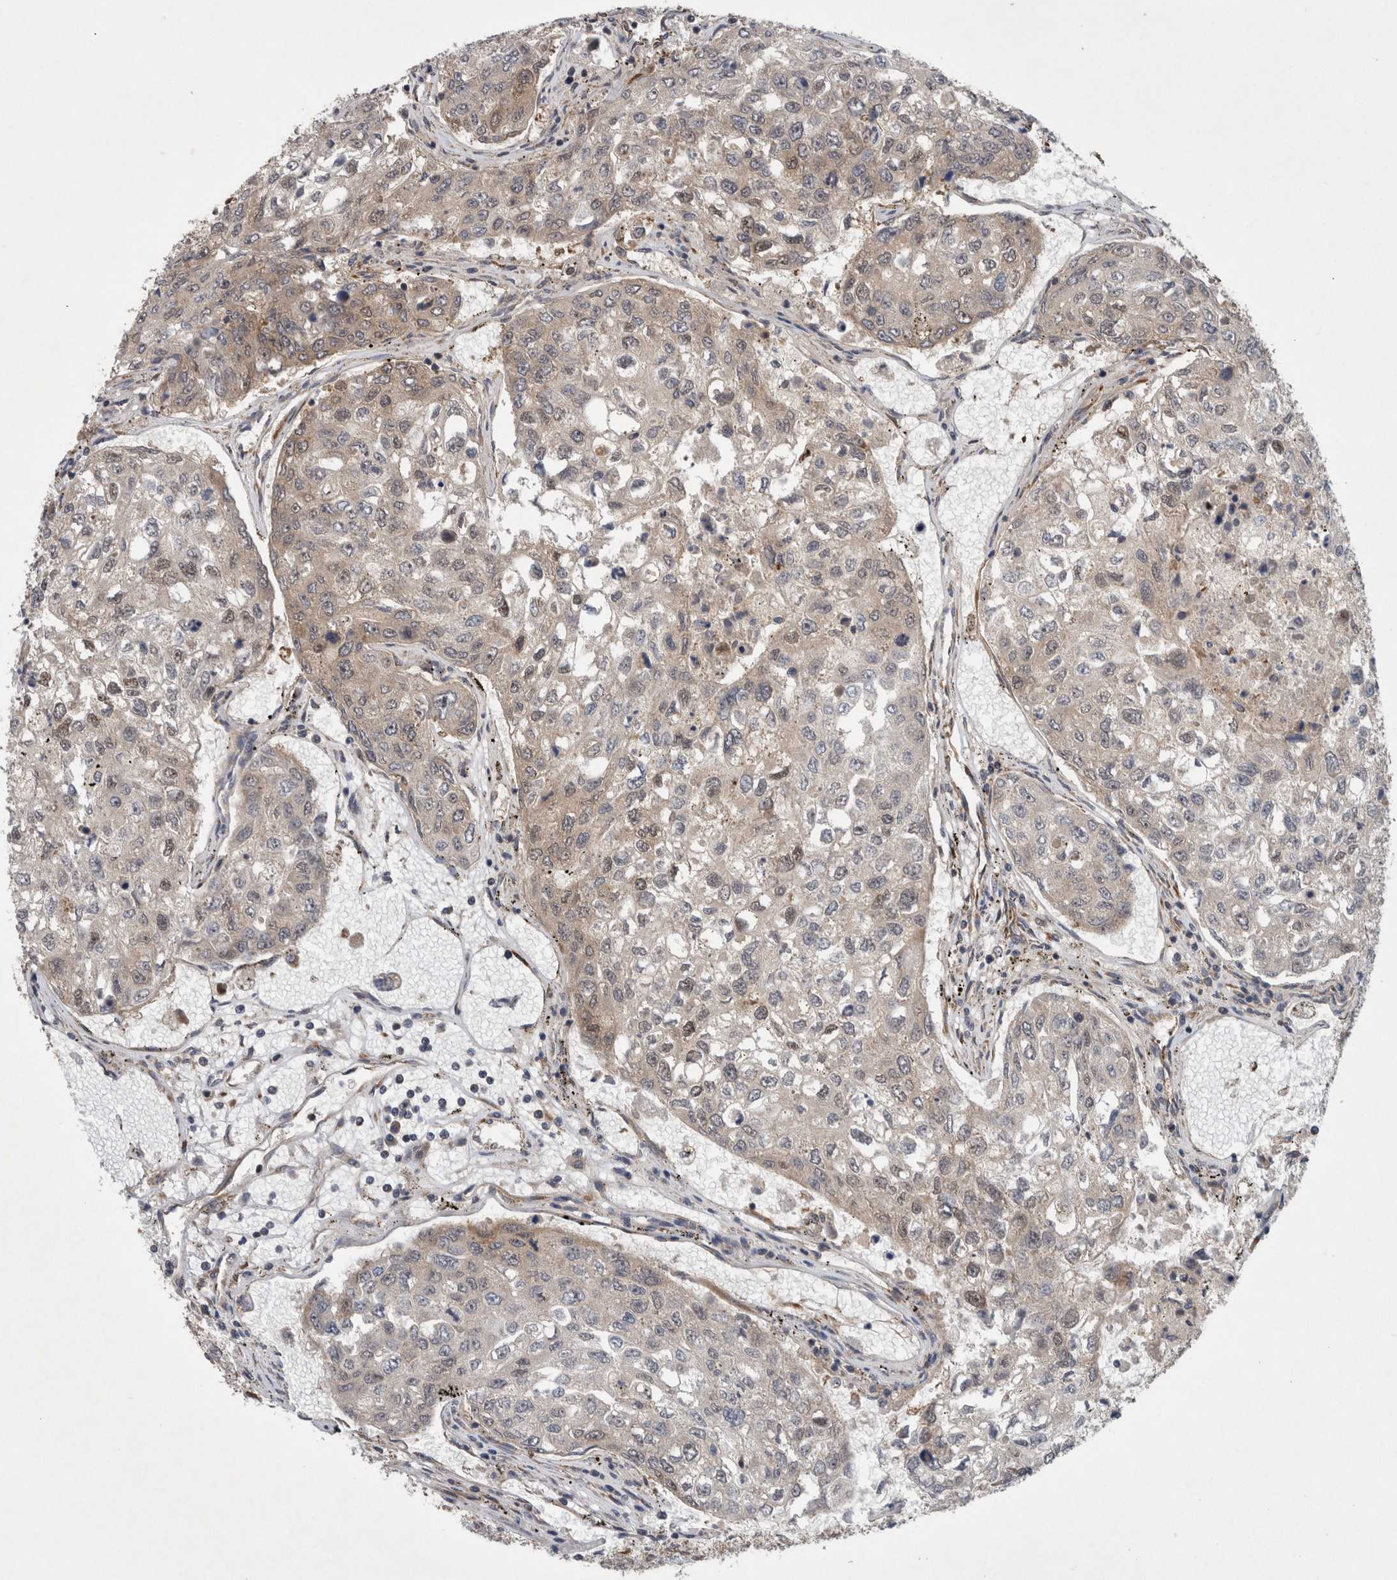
{"staining": {"intensity": "negative", "quantity": "none", "location": "none"}, "tissue": "urothelial cancer", "cell_type": "Tumor cells", "image_type": "cancer", "snomed": [{"axis": "morphology", "description": "Urothelial carcinoma, High grade"}, {"axis": "topography", "description": "Lymph node"}, {"axis": "topography", "description": "Urinary bladder"}], "caption": "Tumor cells show no significant positivity in urothelial cancer.", "gene": "PDCD2", "patient": {"sex": "male", "age": 51}}